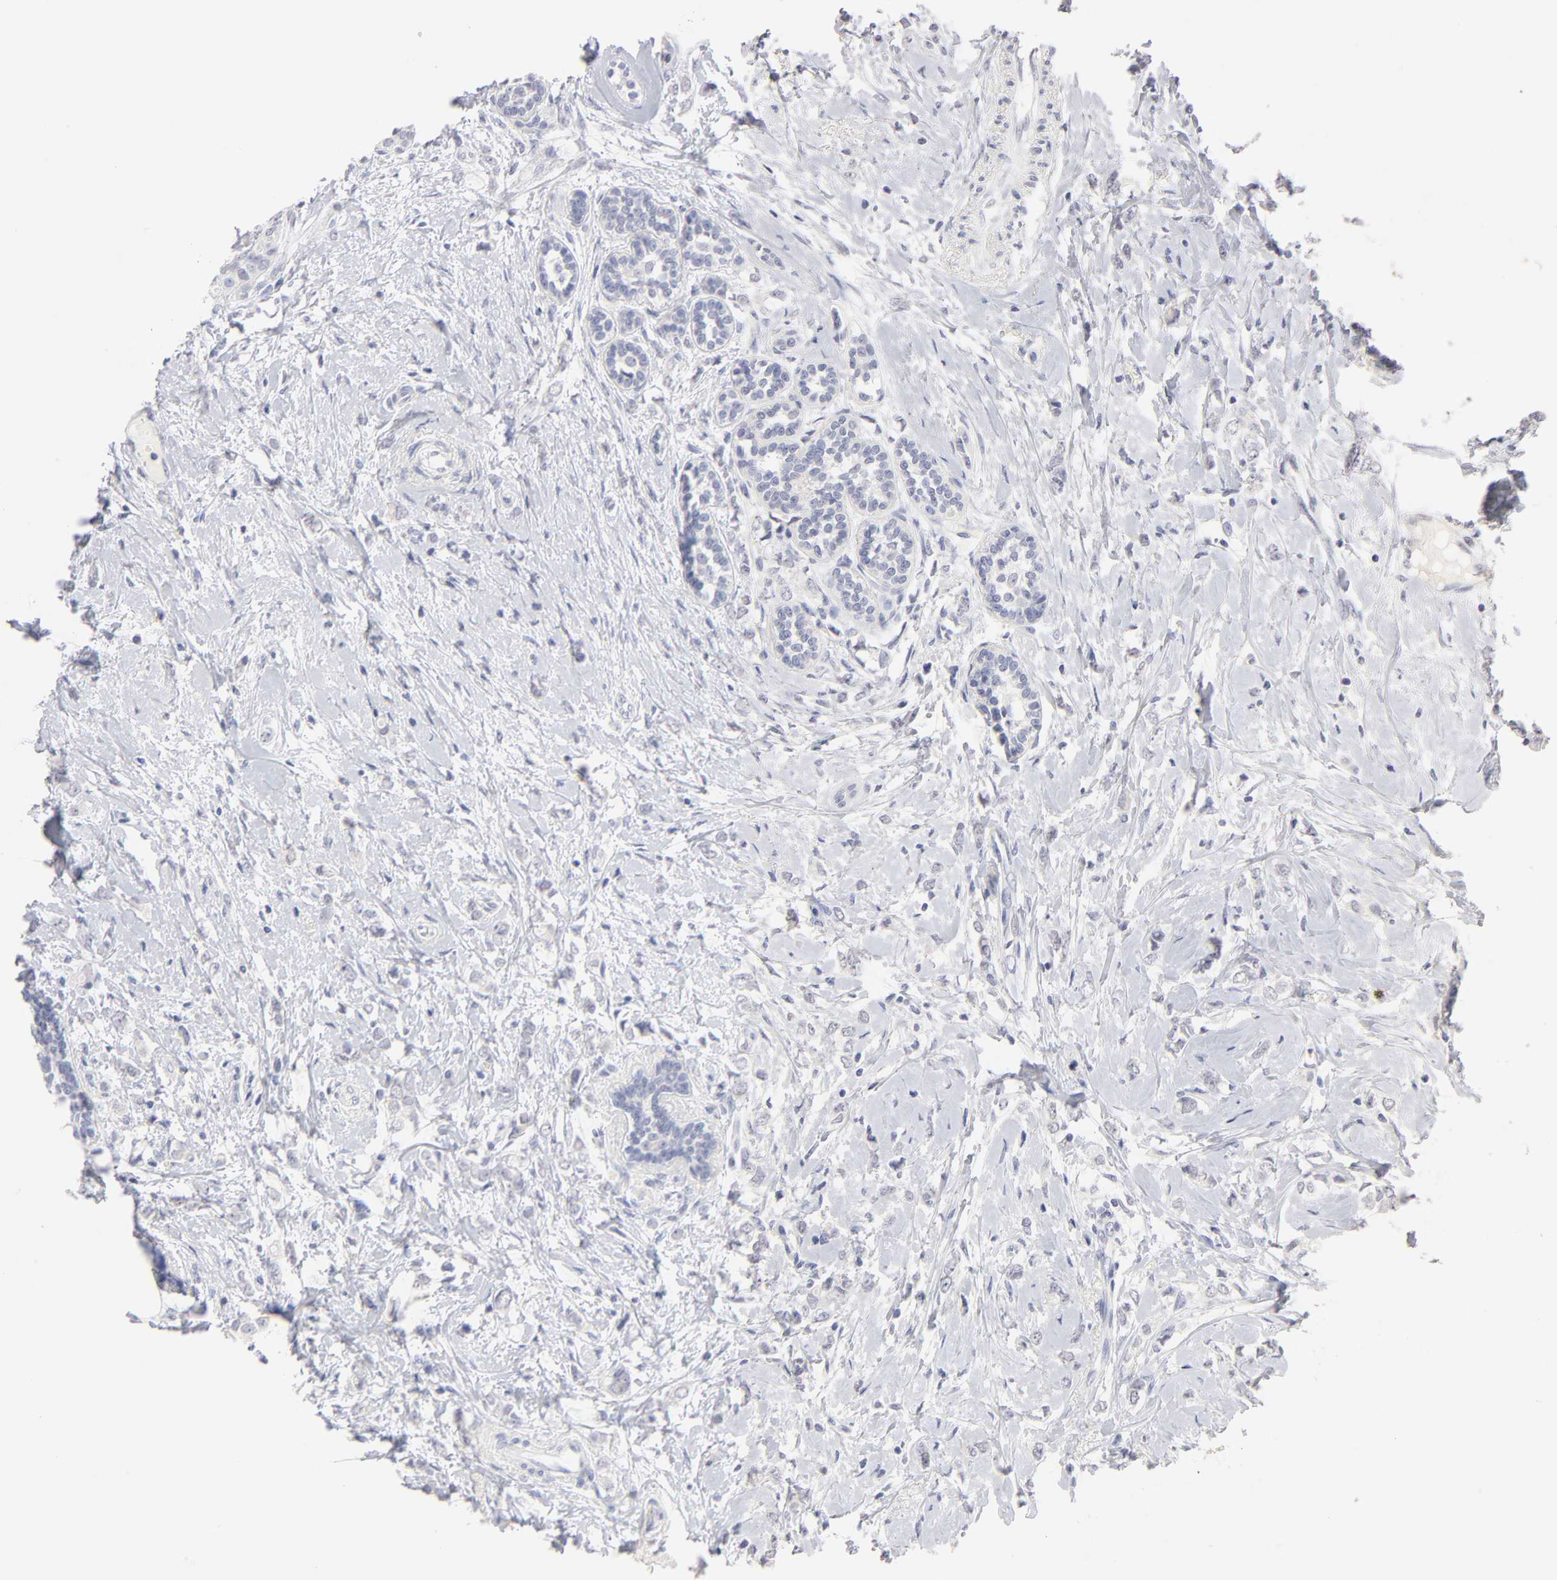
{"staining": {"intensity": "negative", "quantity": "none", "location": "none"}, "tissue": "breast cancer", "cell_type": "Tumor cells", "image_type": "cancer", "snomed": [{"axis": "morphology", "description": "Normal tissue, NOS"}, {"axis": "morphology", "description": "Lobular carcinoma"}, {"axis": "topography", "description": "Breast"}], "caption": "This is a micrograph of immunohistochemistry staining of breast cancer (lobular carcinoma), which shows no expression in tumor cells.", "gene": "KHNYN", "patient": {"sex": "female", "age": 47}}